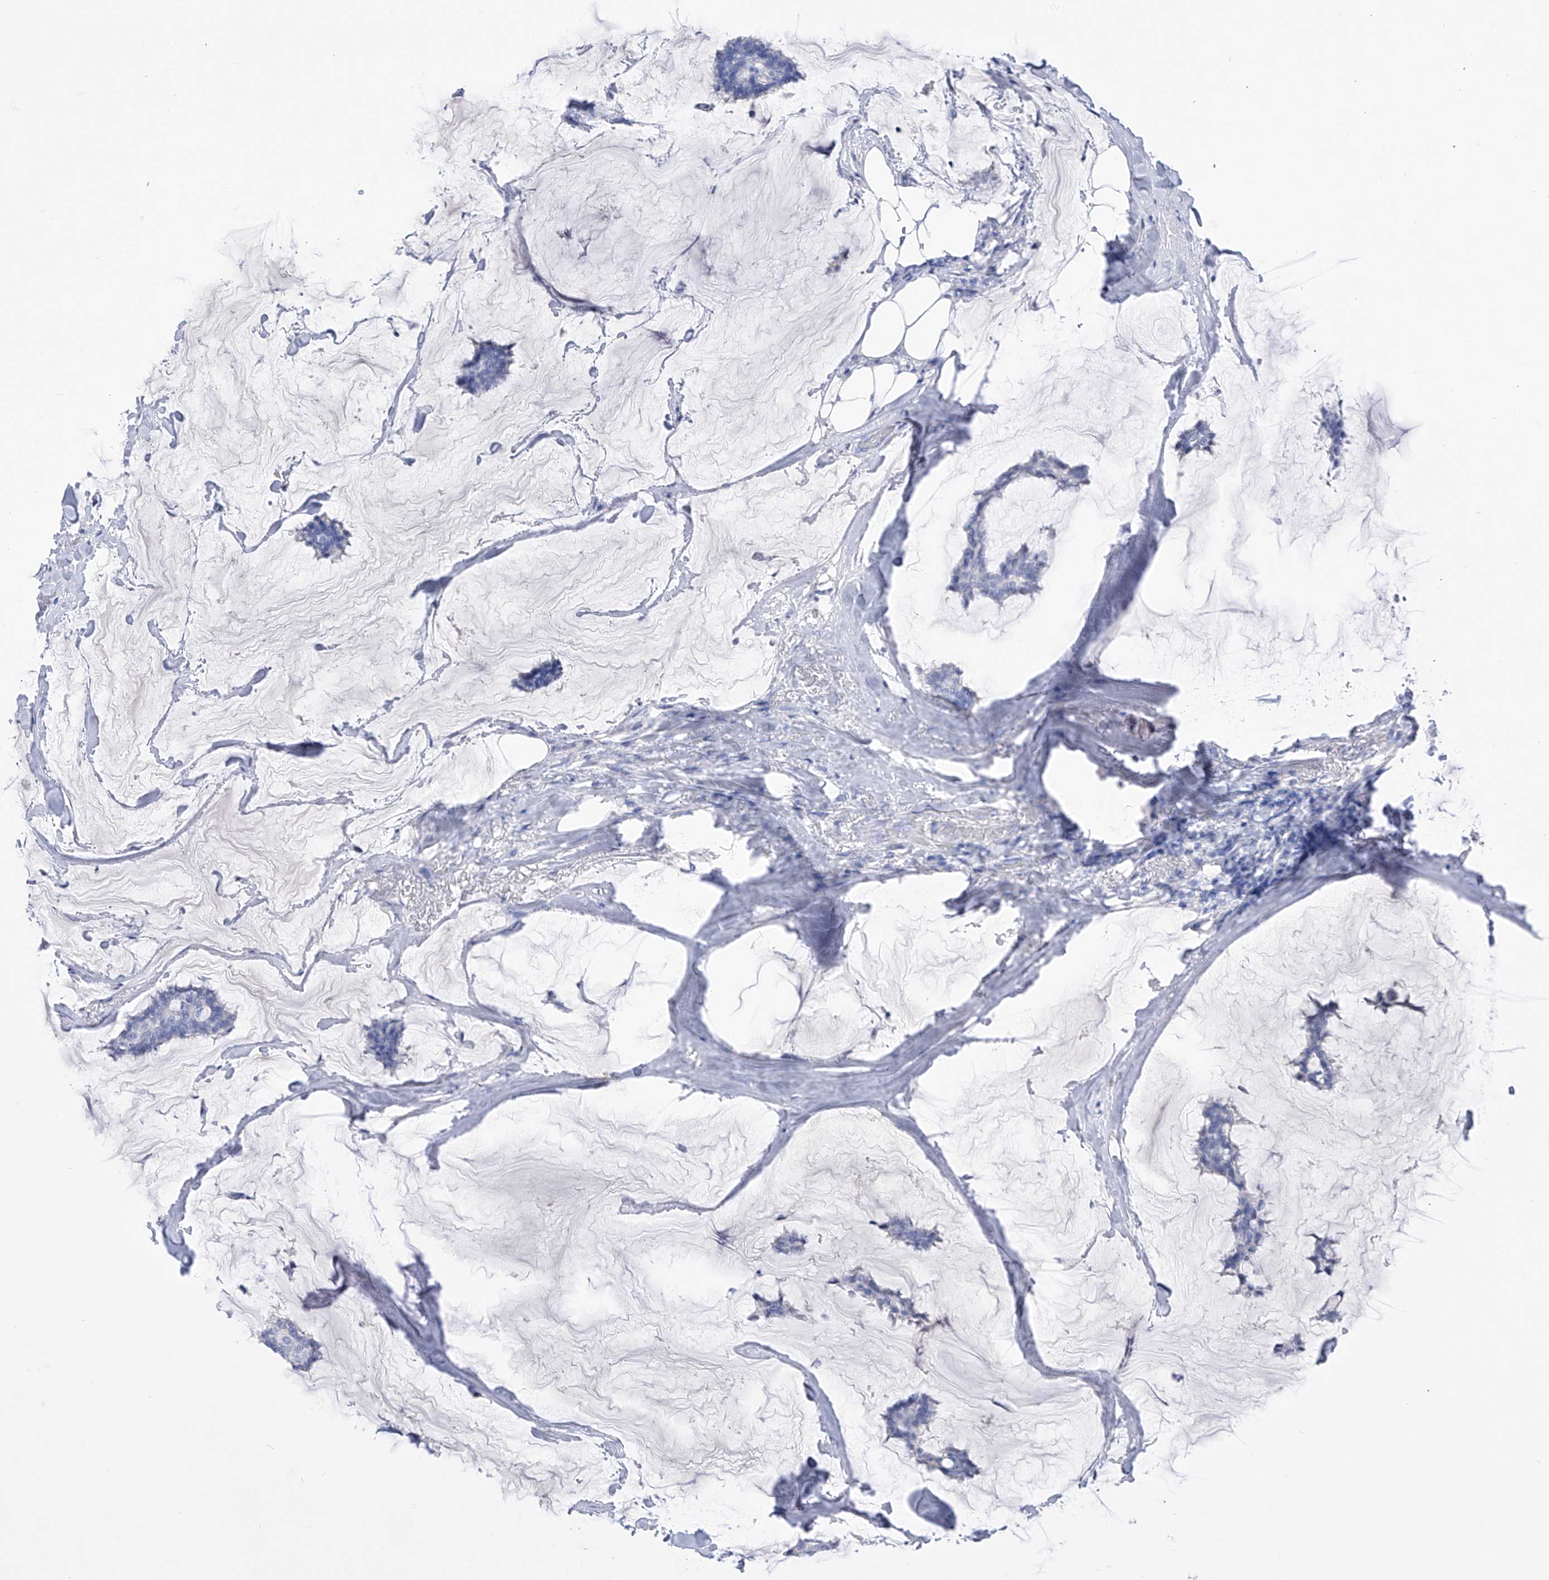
{"staining": {"intensity": "negative", "quantity": "none", "location": "none"}, "tissue": "breast cancer", "cell_type": "Tumor cells", "image_type": "cancer", "snomed": [{"axis": "morphology", "description": "Duct carcinoma"}, {"axis": "topography", "description": "Breast"}], "caption": "This is an immunohistochemistry micrograph of human breast cancer. There is no positivity in tumor cells.", "gene": "ADRA1A", "patient": {"sex": "female", "age": 93}}